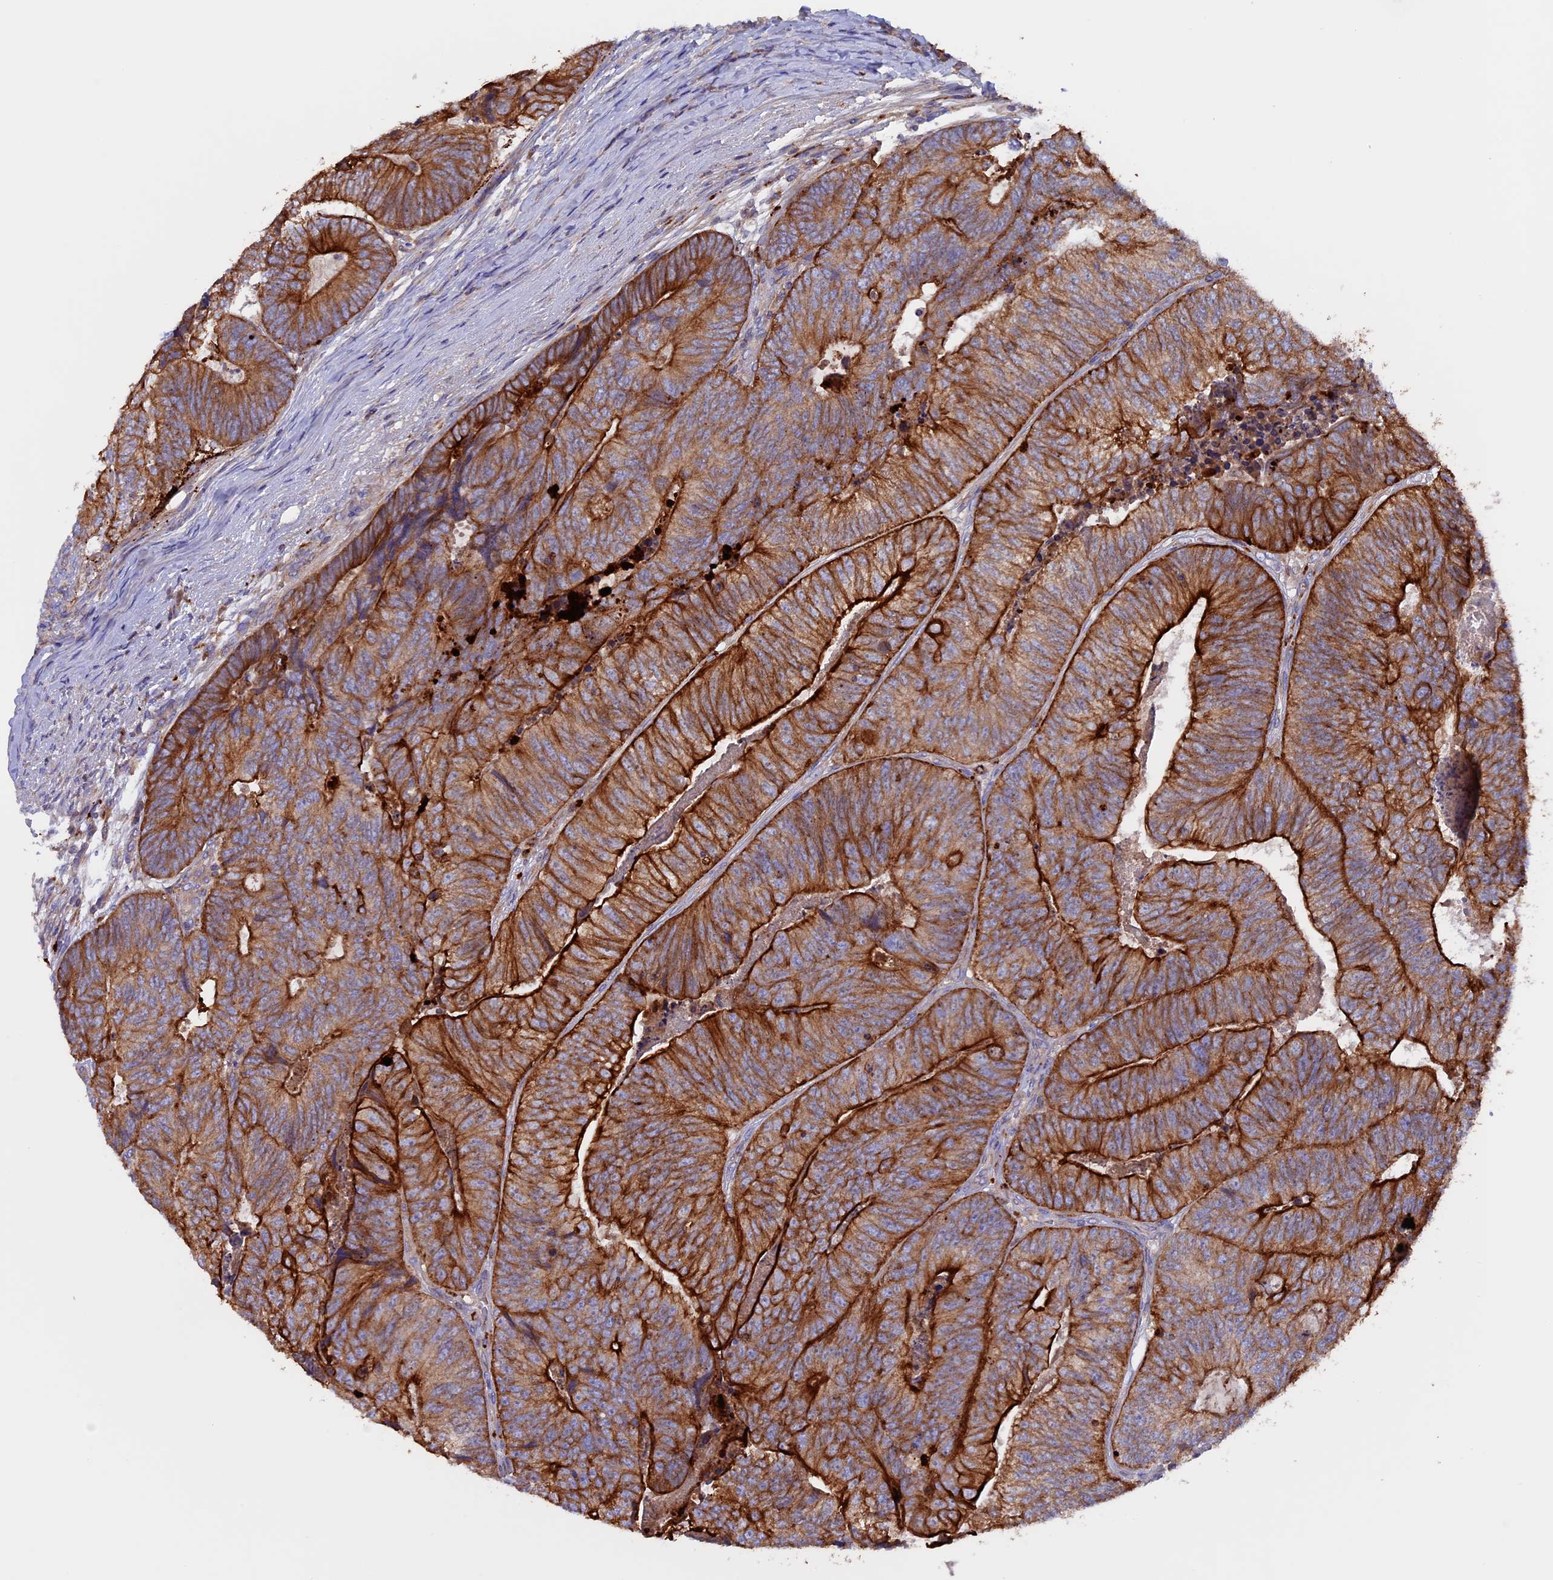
{"staining": {"intensity": "strong", "quantity": ">75%", "location": "cytoplasmic/membranous"}, "tissue": "colorectal cancer", "cell_type": "Tumor cells", "image_type": "cancer", "snomed": [{"axis": "morphology", "description": "Adenocarcinoma, NOS"}, {"axis": "topography", "description": "Colon"}], "caption": "Immunohistochemical staining of colorectal cancer (adenocarcinoma) displays high levels of strong cytoplasmic/membranous protein staining in about >75% of tumor cells.", "gene": "PTPN9", "patient": {"sex": "female", "age": 67}}